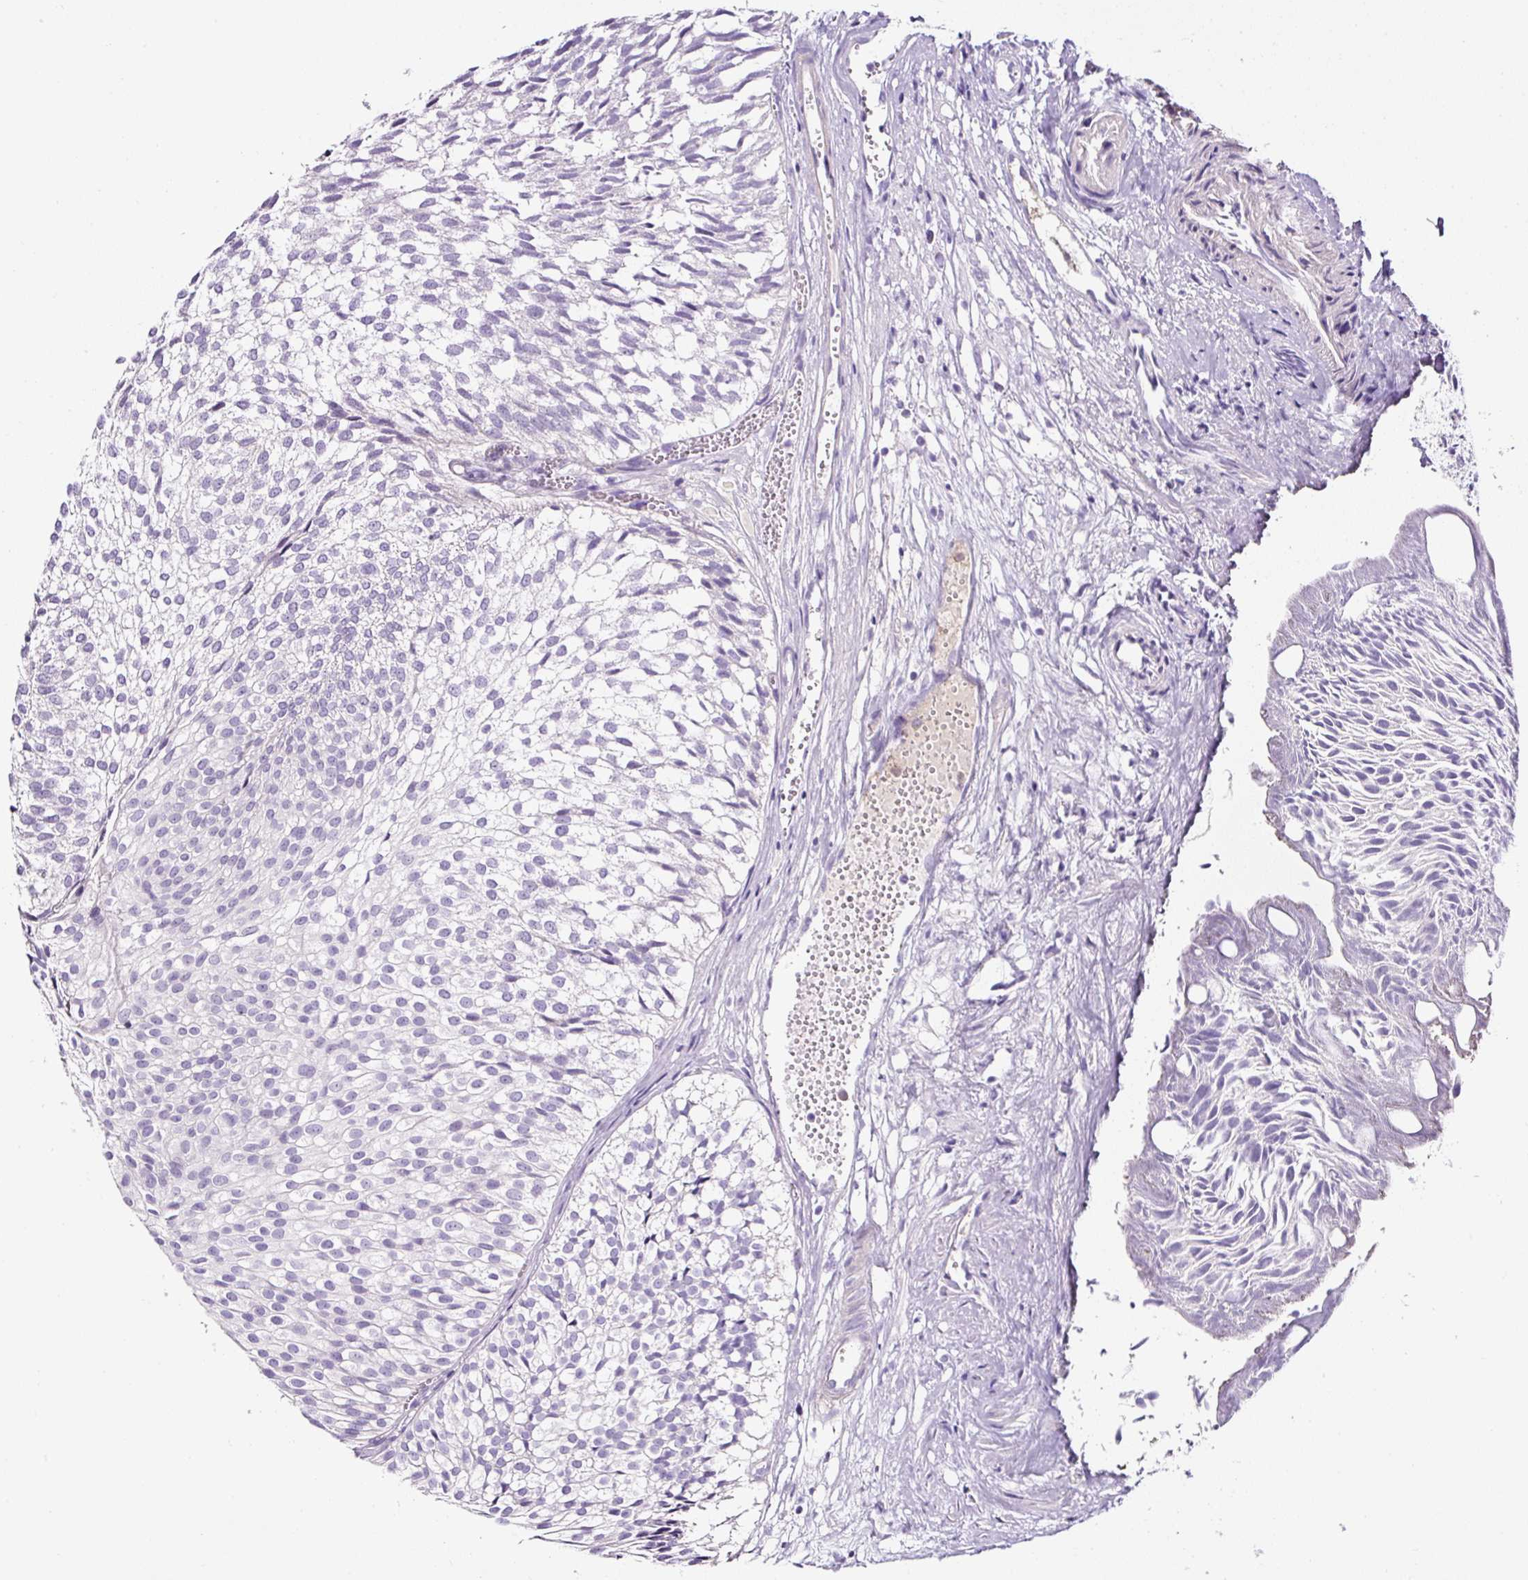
{"staining": {"intensity": "negative", "quantity": "none", "location": "none"}, "tissue": "urothelial cancer", "cell_type": "Tumor cells", "image_type": "cancer", "snomed": [{"axis": "morphology", "description": "Urothelial carcinoma, Low grade"}, {"axis": "topography", "description": "Urinary bladder"}], "caption": "The immunohistochemistry (IHC) photomicrograph has no significant staining in tumor cells of low-grade urothelial carcinoma tissue. (DAB IHC, high magnification).", "gene": "OR14A2", "patient": {"sex": "male", "age": 91}}